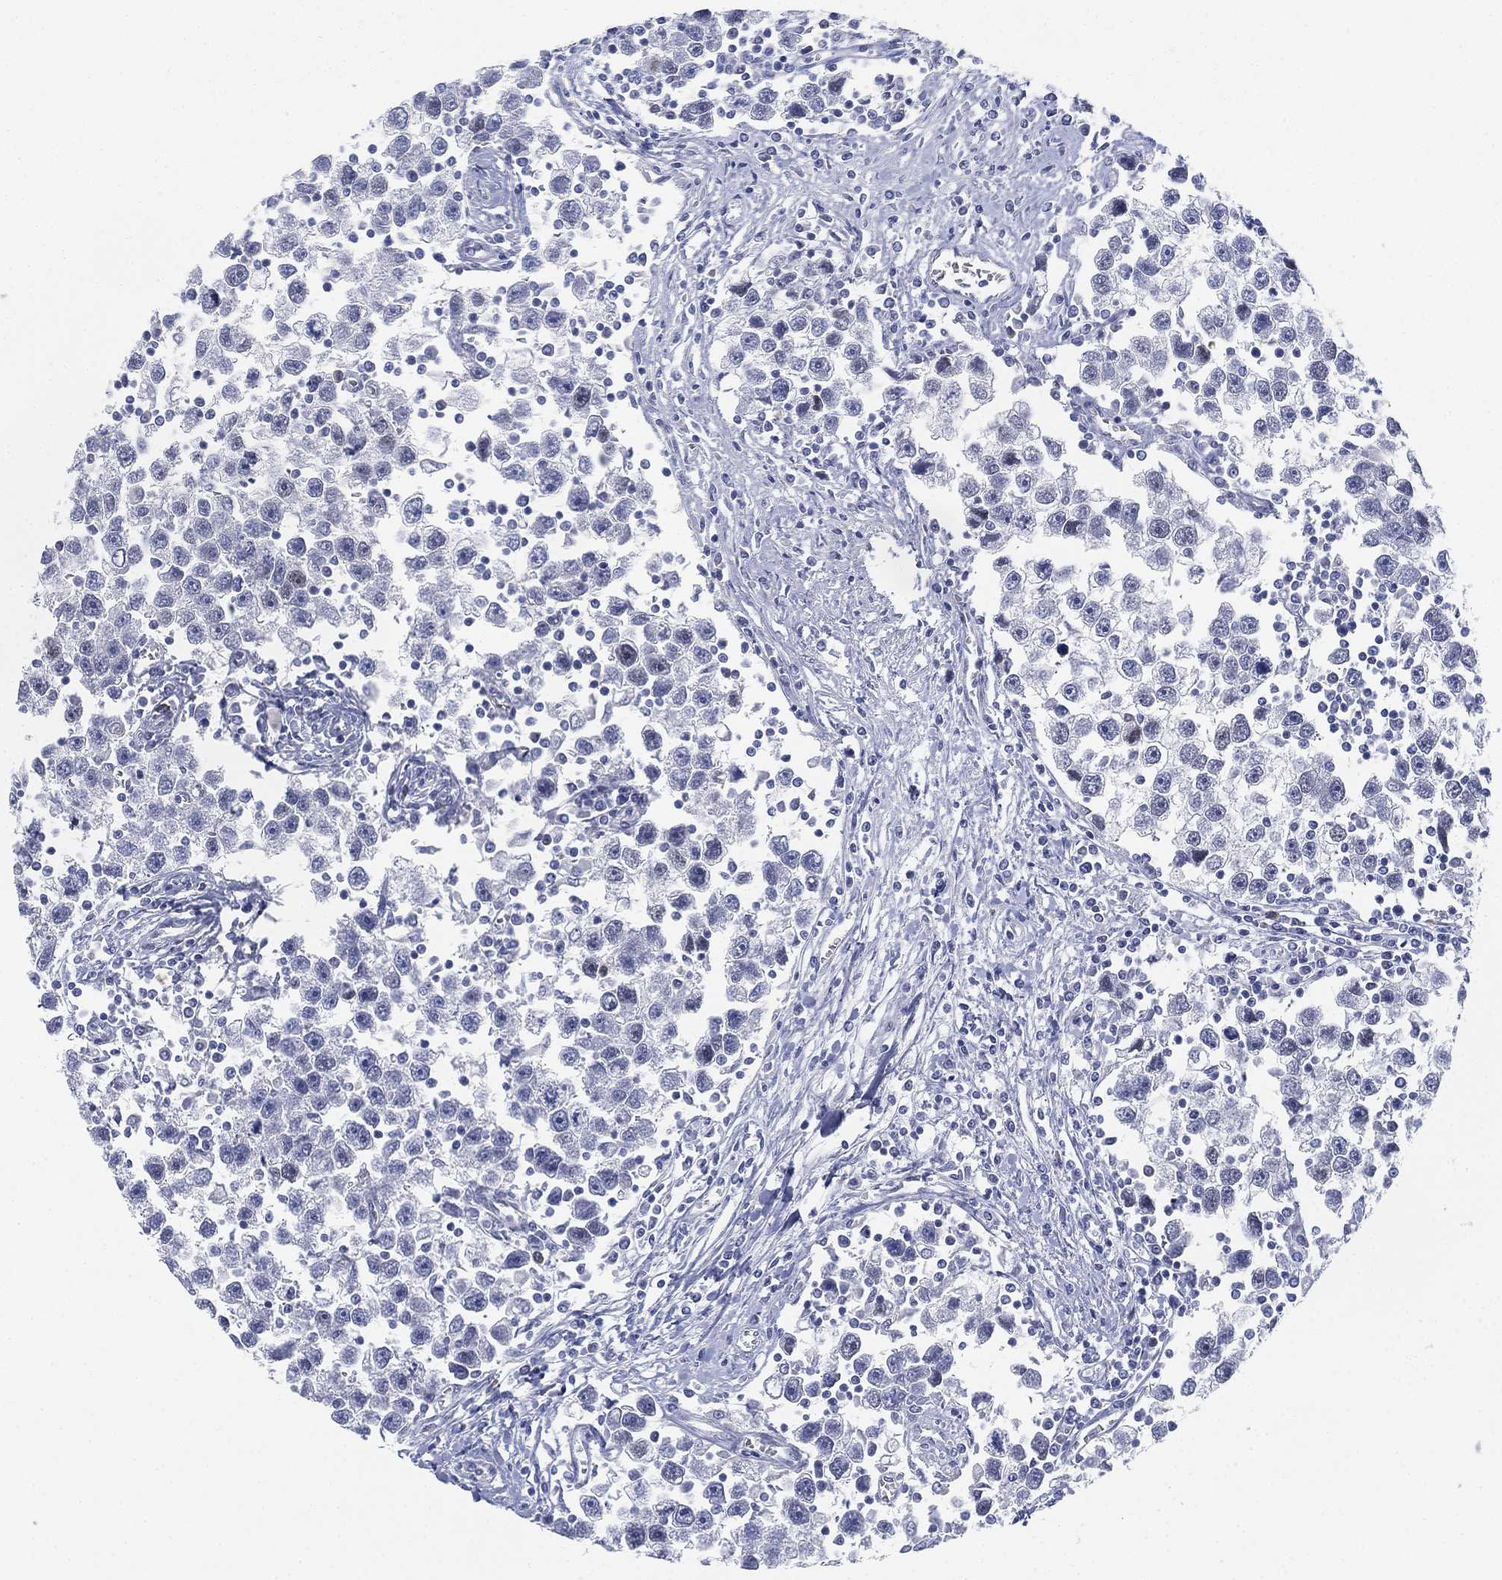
{"staining": {"intensity": "negative", "quantity": "none", "location": "none"}, "tissue": "testis cancer", "cell_type": "Tumor cells", "image_type": "cancer", "snomed": [{"axis": "morphology", "description": "Seminoma, NOS"}, {"axis": "topography", "description": "Testis"}], "caption": "High magnification brightfield microscopy of testis cancer (seminoma) stained with DAB (3,3'-diaminobenzidine) (brown) and counterstained with hematoxylin (blue): tumor cells show no significant expression.", "gene": "GCNA", "patient": {"sex": "male", "age": 30}}